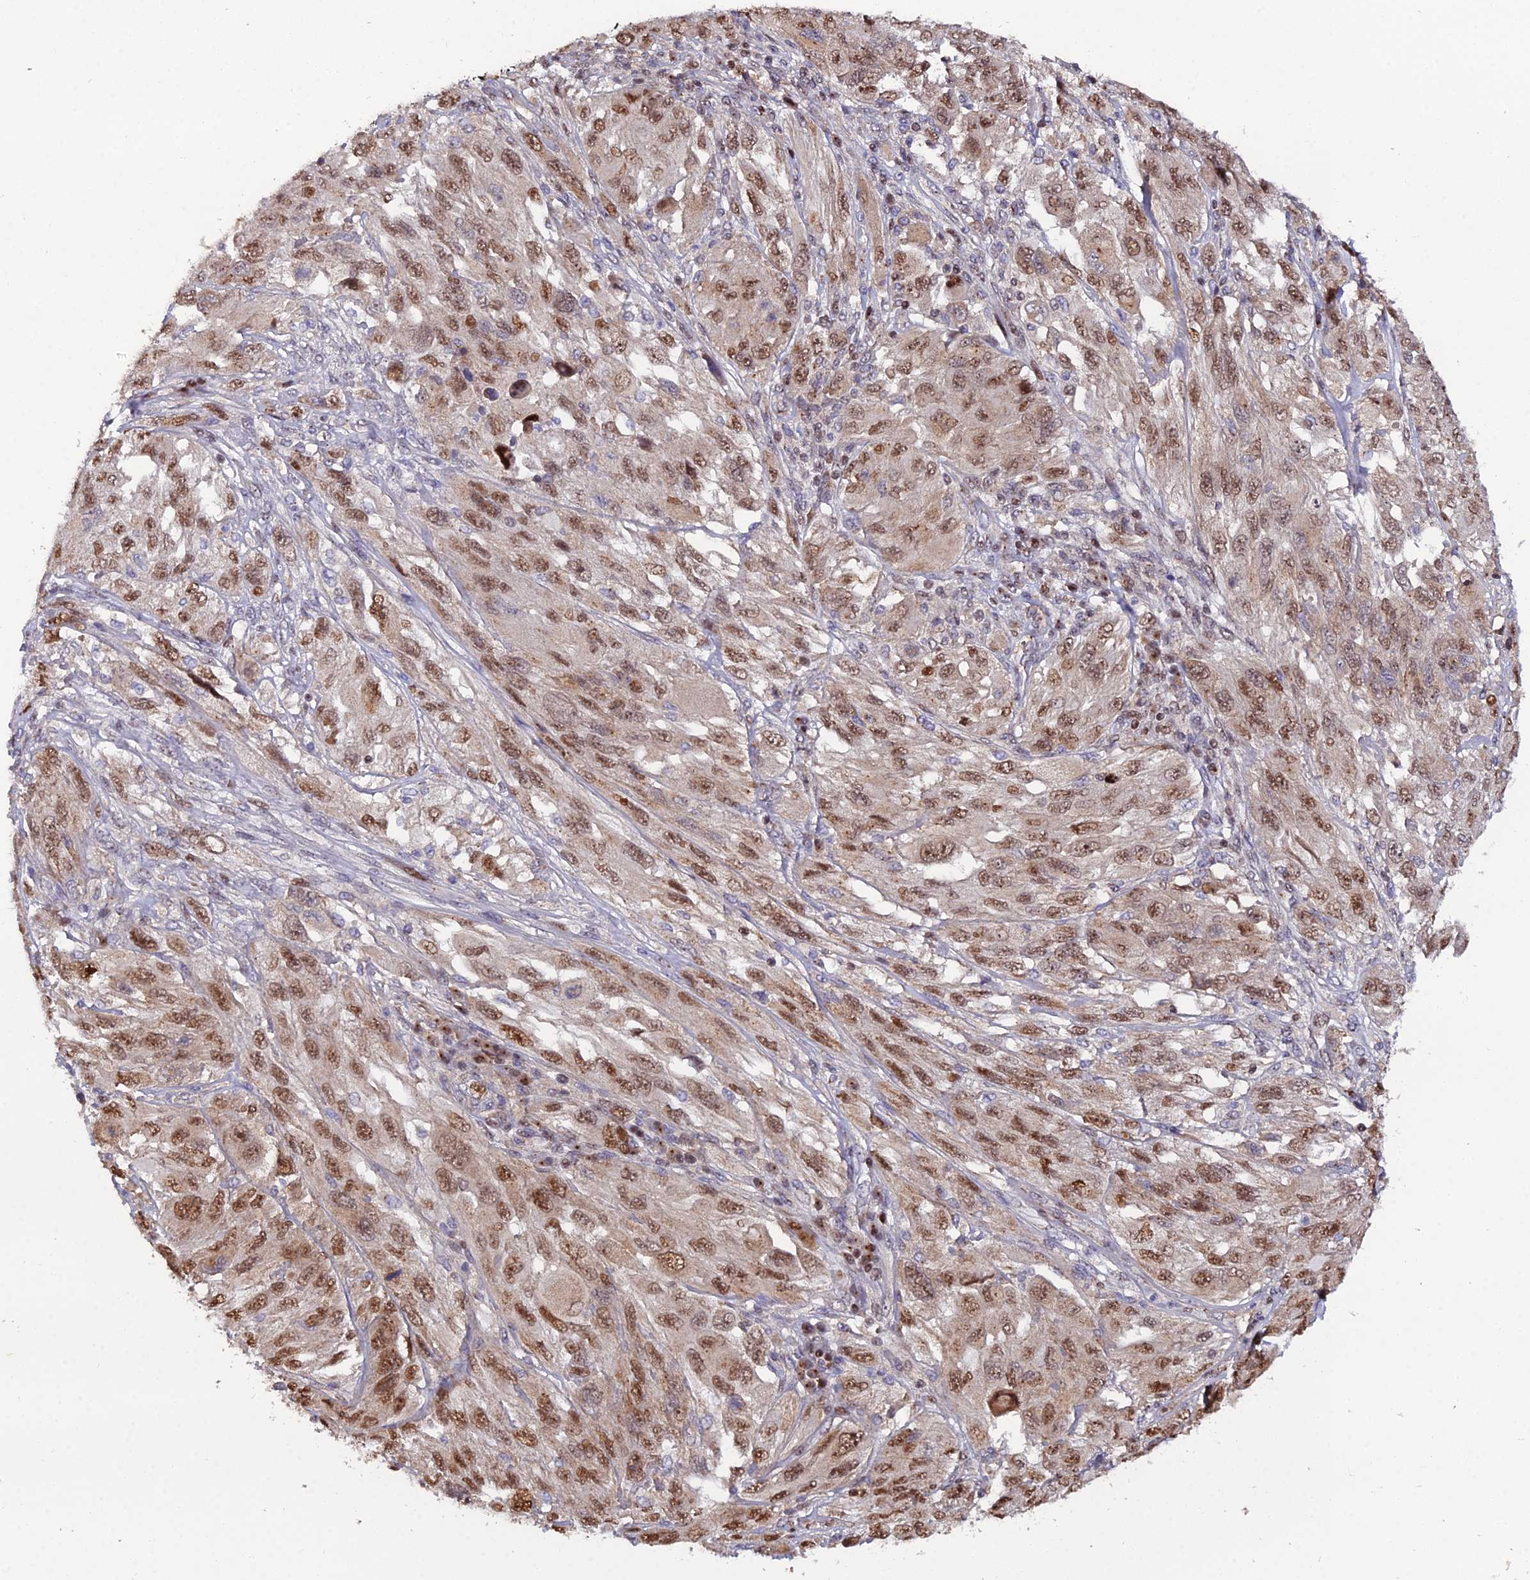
{"staining": {"intensity": "moderate", "quantity": ">75%", "location": "nuclear"}, "tissue": "melanoma", "cell_type": "Tumor cells", "image_type": "cancer", "snomed": [{"axis": "morphology", "description": "Malignant melanoma, NOS"}, {"axis": "topography", "description": "Skin"}], "caption": "The histopathology image shows immunohistochemical staining of malignant melanoma. There is moderate nuclear positivity is appreciated in approximately >75% of tumor cells.", "gene": "ARL2", "patient": {"sex": "female", "age": 91}}